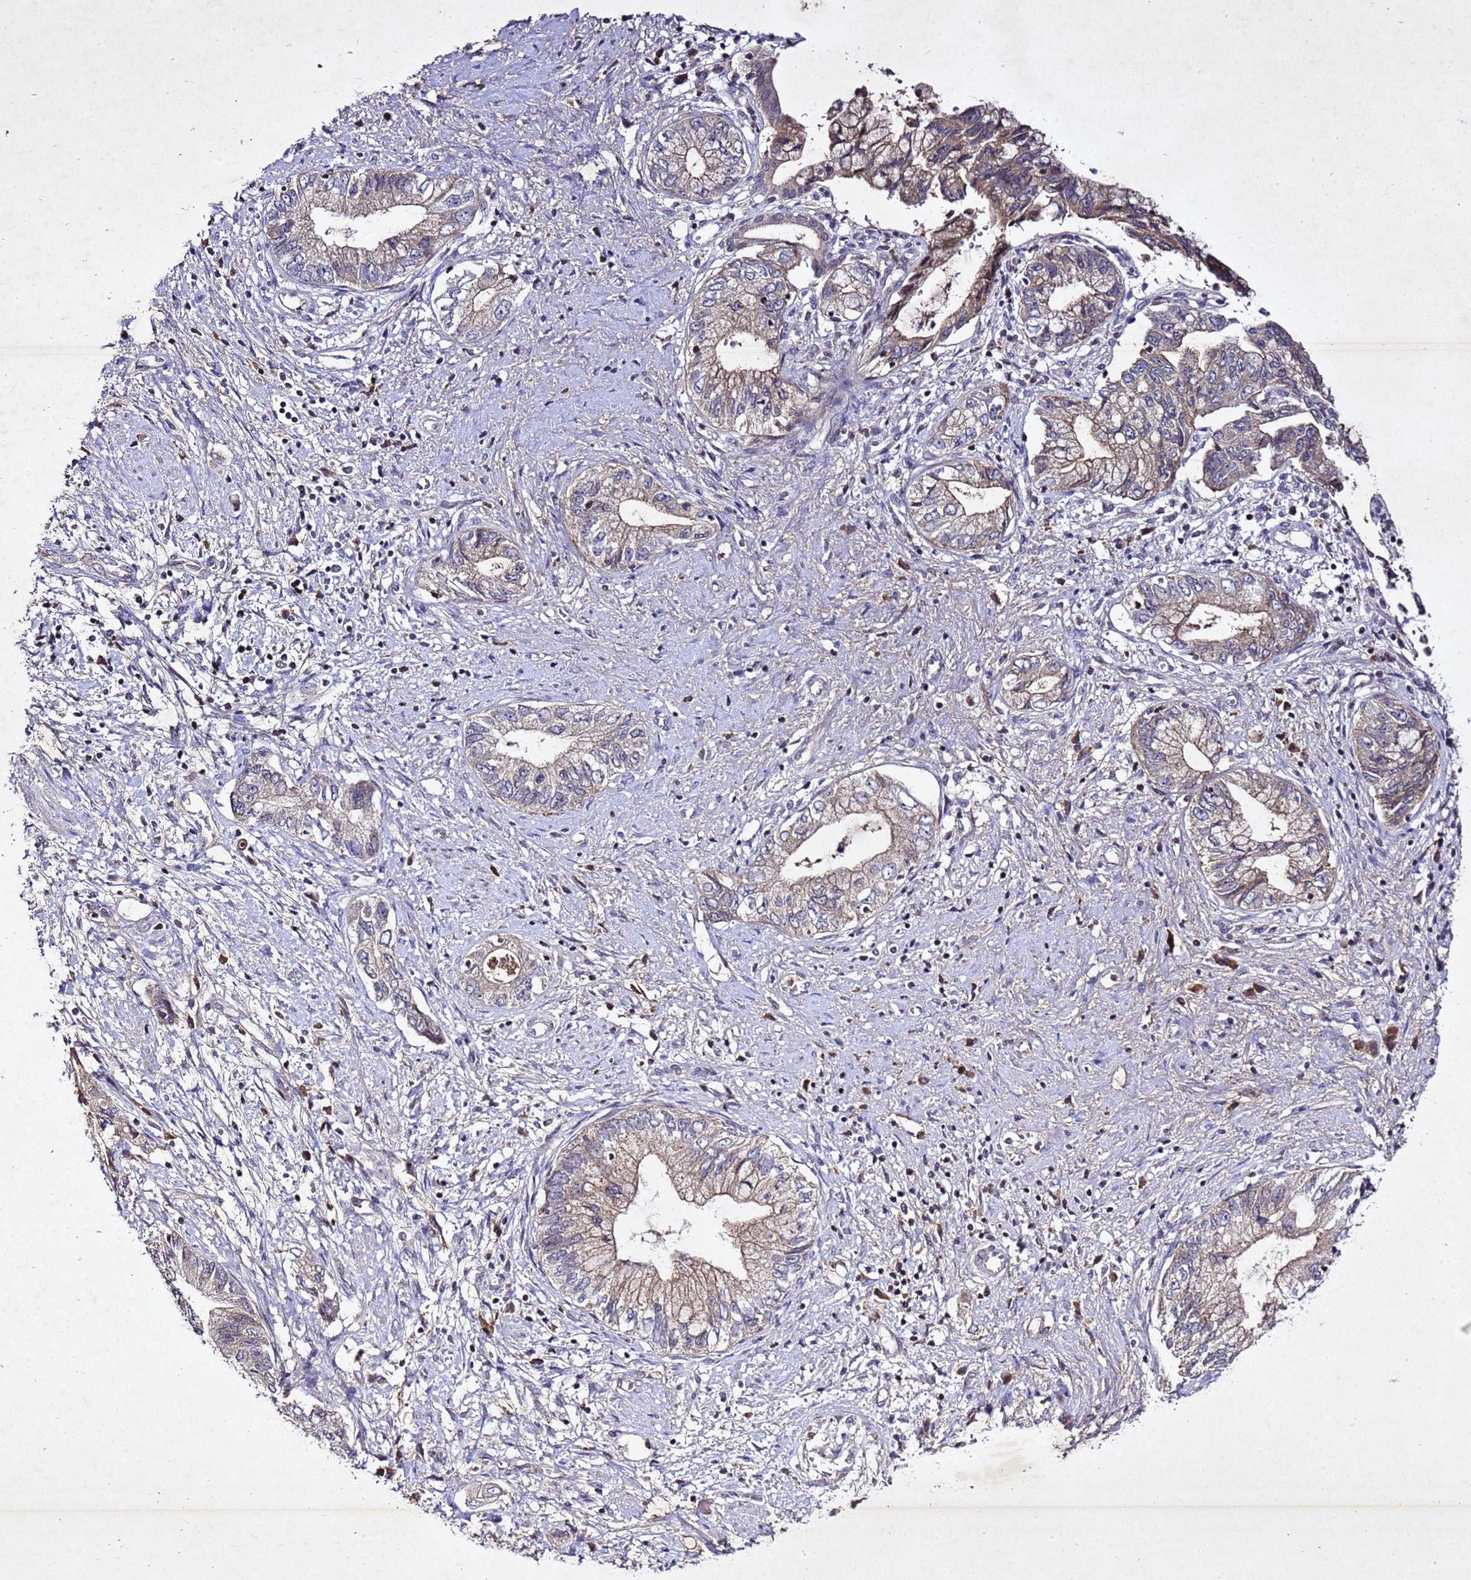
{"staining": {"intensity": "weak", "quantity": ">75%", "location": "cytoplasmic/membranous"}, "tissue": "pancreatic cancer", "cell_type": "Tumor cells", "image_type": "cancer", "snomed": [{"axis": "morphology", "description": "Adenocarcinoma, NOS"}, {"axis": "topography", "description": "Pancreas"}], "caption": "A low amount of weak cytoplasmic/membranous expression is identified in approximately >75% of tumor cells in adenocarcinoma (pancreatic) tissue.", "gene": "SV2B", "patient": {"sex": "female", "age": 73}}